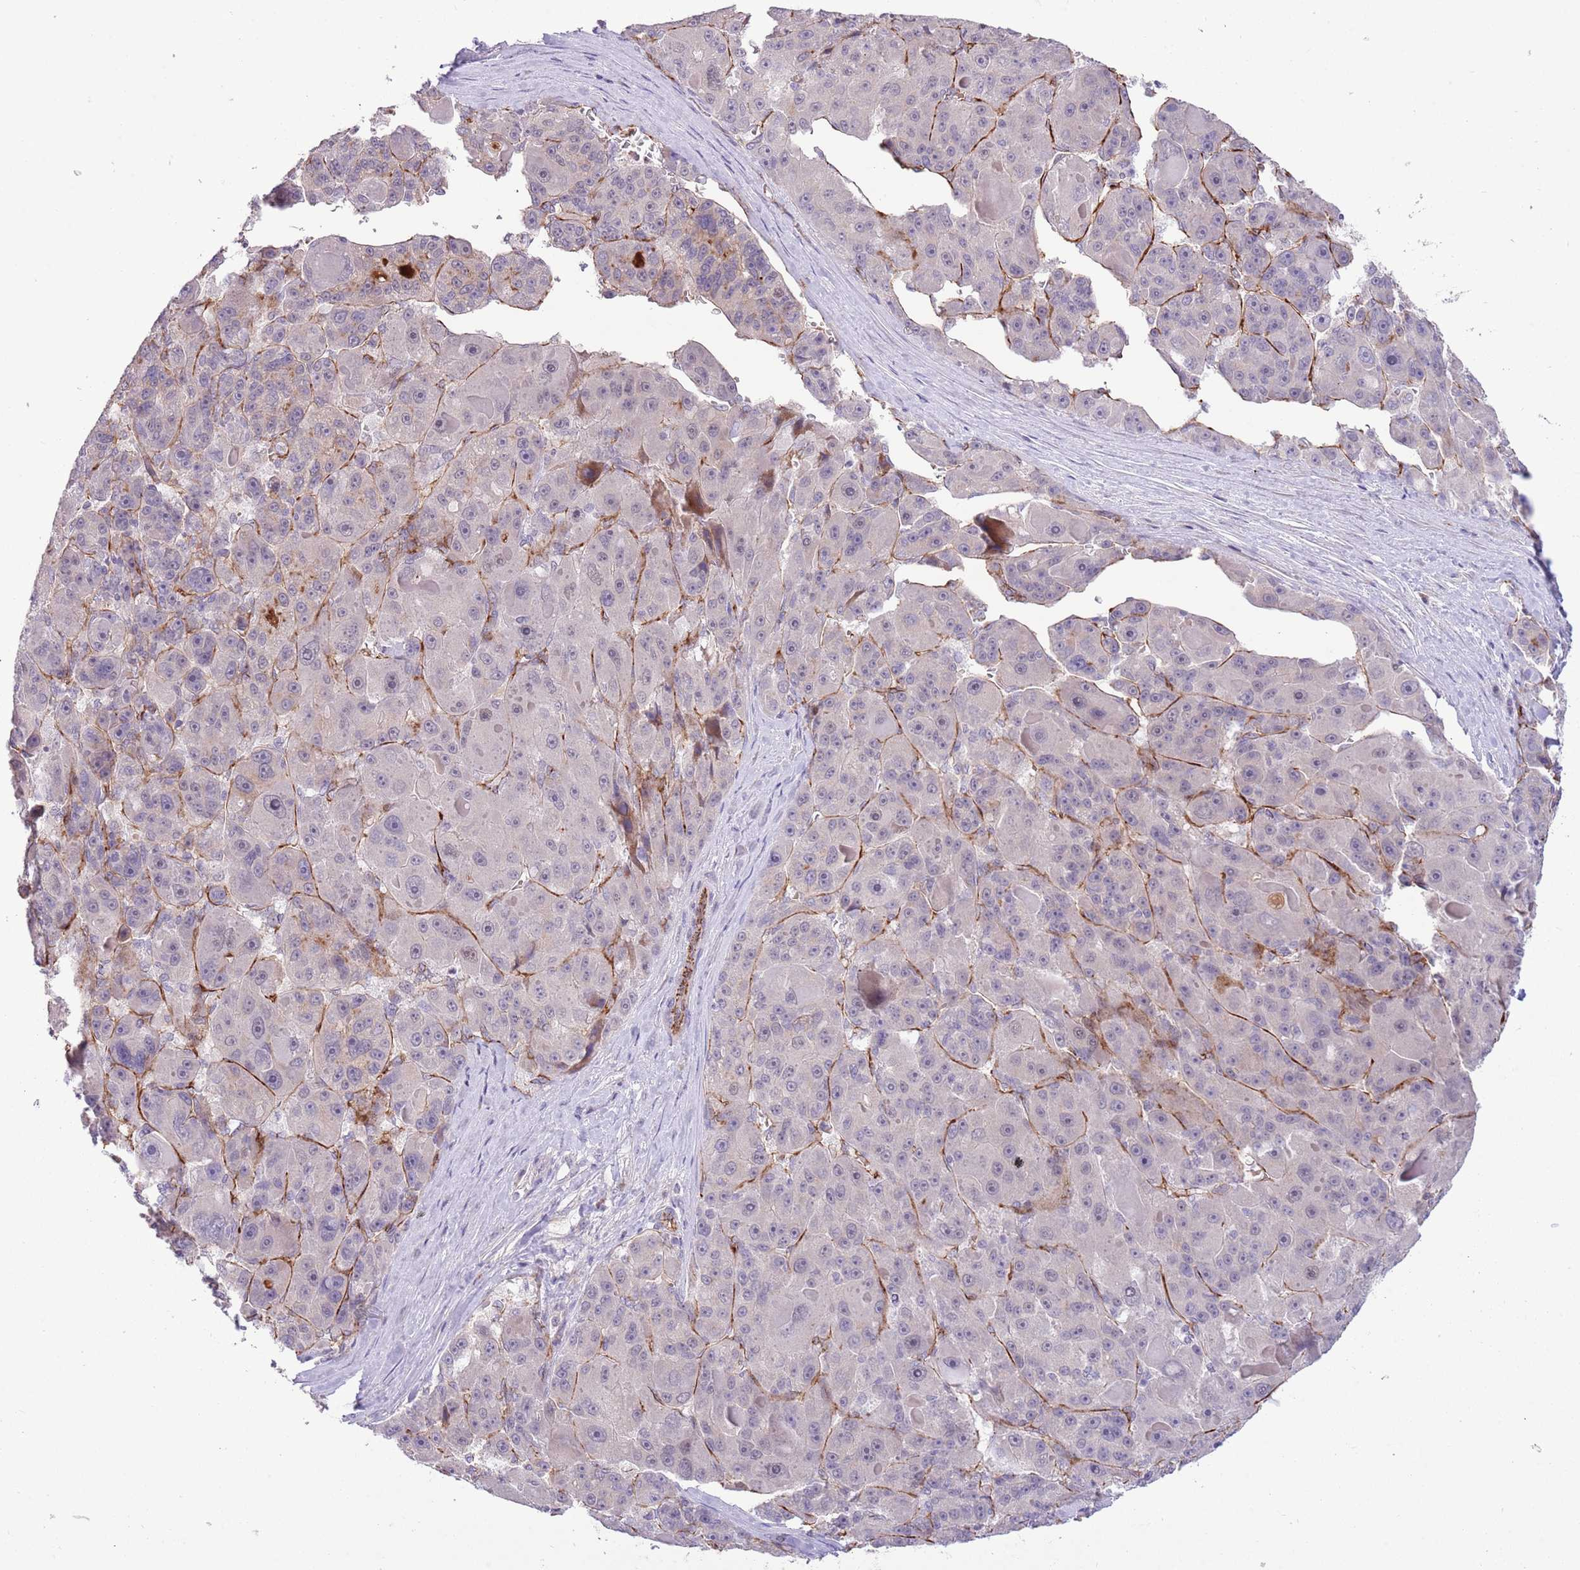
{"staining": {"intensity": "negative", "quantity": "none", "location": "none"}, "tissue": "liver cancer", "cell_type": "Tumor cells", "image_type": "cancer", "snomed": [{"axis": "morphology", "description": "Carcinoma, Hepatocellular, NOS"}, {"axis": "topography", "description": "Liver"}], "caption": "This histopathology image is of hepatocellular carcinoma (liver) stained with IHC to label a protein in brown with the nuclei are counter-stained blue. There is no expression in tumor cells.", "gene": "DPP10", "patient": {"sex": "male", "age": 76}}